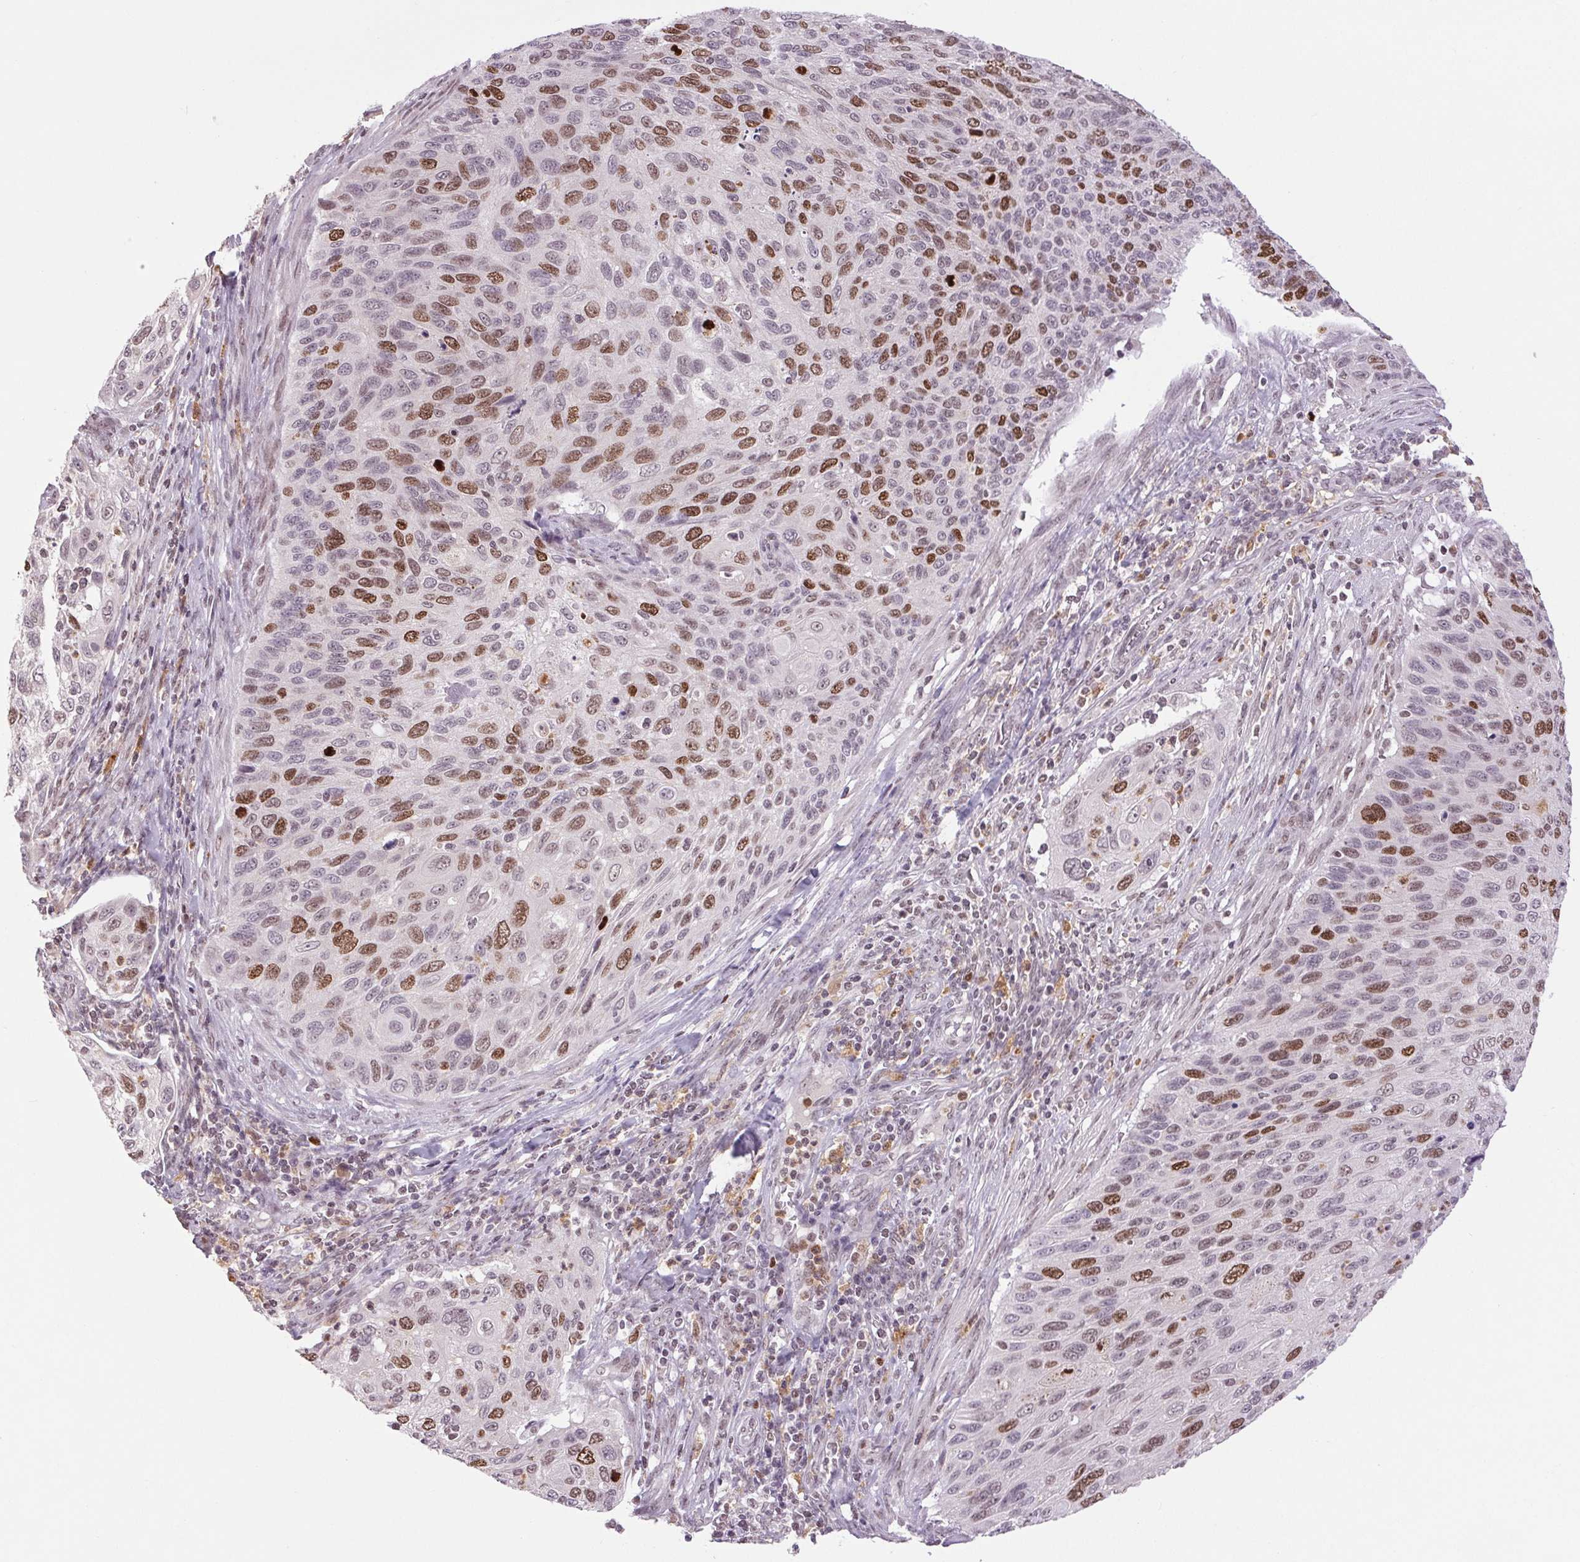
{"staining": {"intensity": "moderate", "quantity": "25%-75%", "location": "nuclear"}, "tissue": "cervical cancer", "cell_type": "Tumor cells", "image_type": "cancer", "snomed": [{"axis": "morphology", "description": "Squamous cell carcinoma, NOS"}, {"axis": "topography", "description": "Cervix"}], "caption": "Tumor cells exhibit moderate nuclear staining in approximately 25%-75% of cells in cervical cancer.", "gene": "SMIM6", "patient": {"sex": "female", "age": 70}}